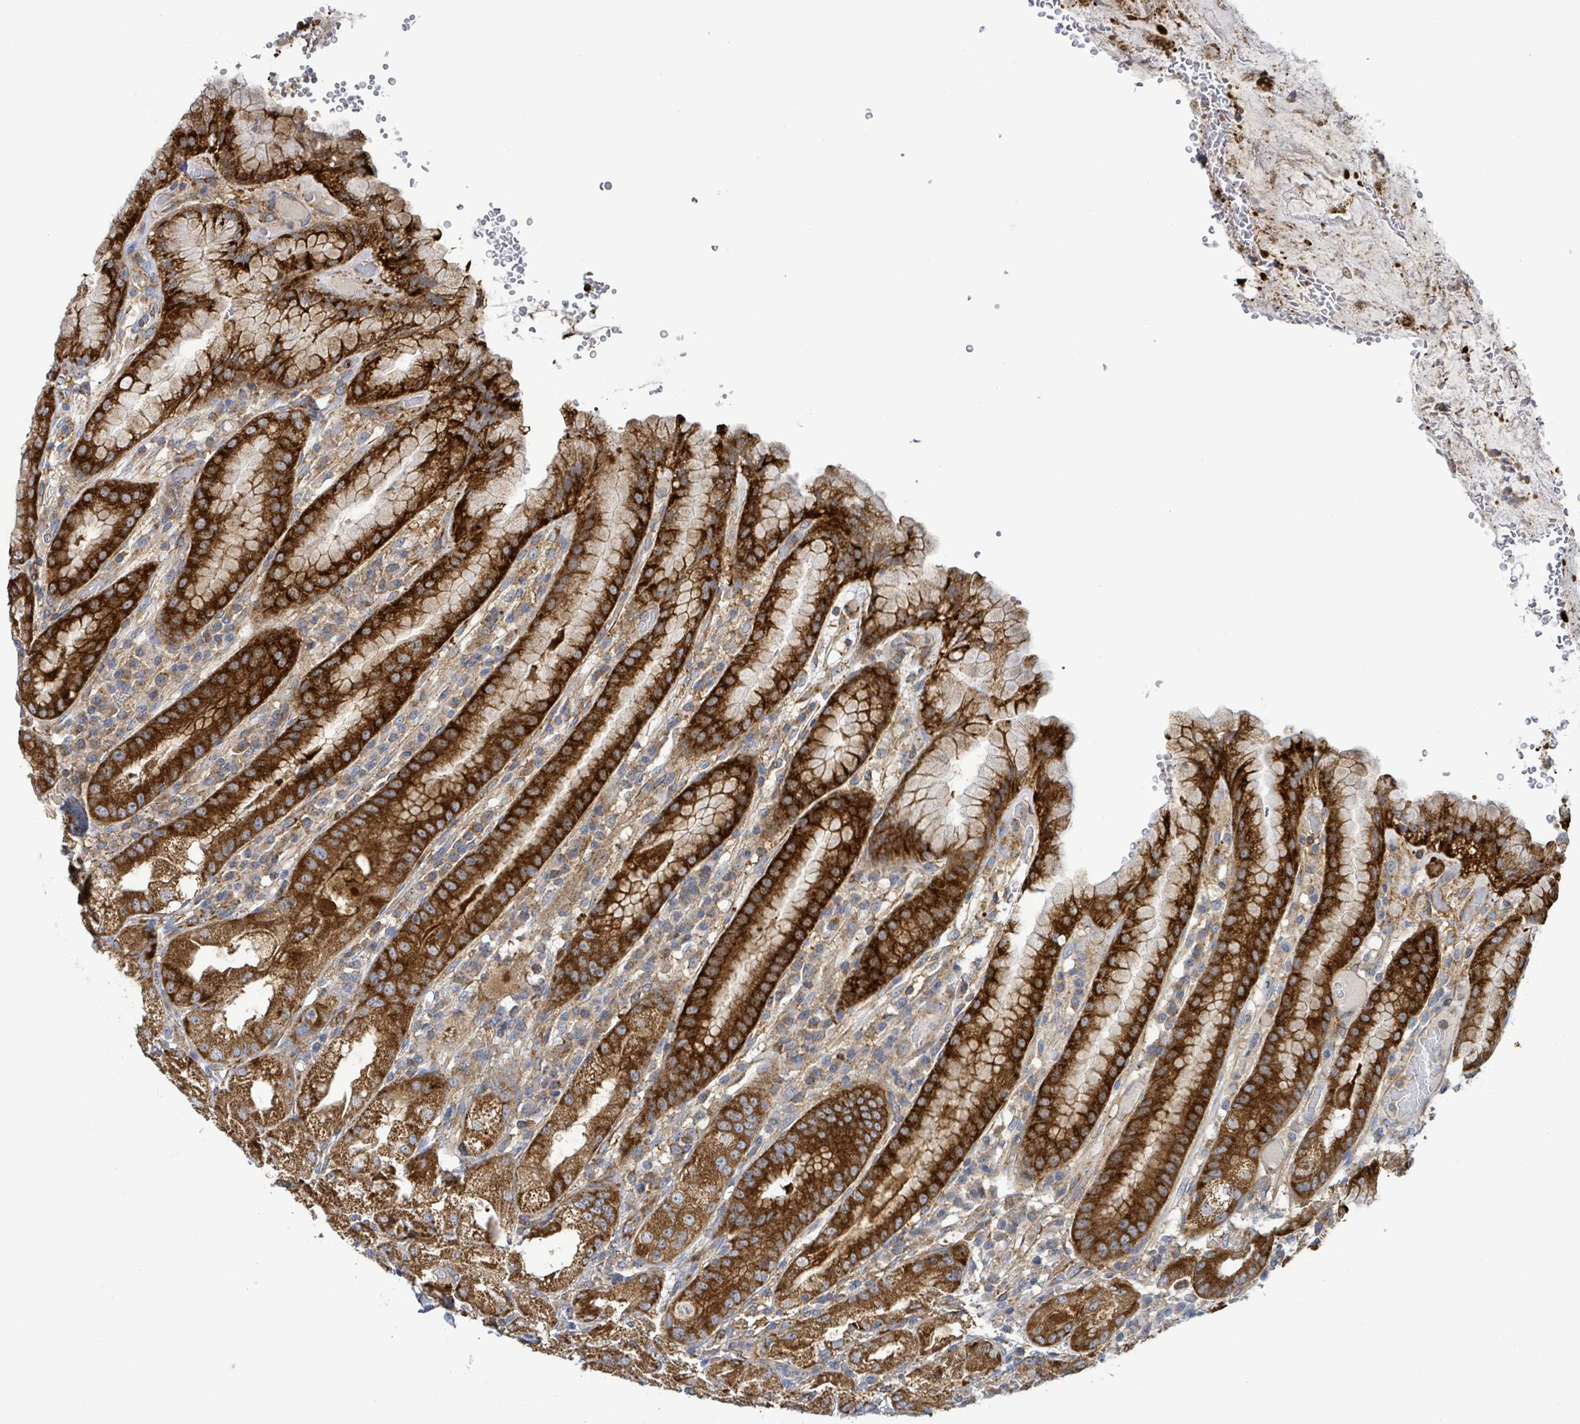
{"staining": {"intensity": "strong", "quantity": ">75%", "location": "cytoplasmic/membranous"}, "tissue": "stomach", "cell_type": "Glandular cells", "image_type": "normal", "snomed": [{"axis": "morphology", "description": "Normal tissue, NOS"}, {"axis": "topography", "description": "Stomach, upper"}], "caption": "Glandular cells demonstrate high levels of strong cytoplasmic/membranous staining in approximately >75% of cells in normal stomach. (Stains: DAB in brown, nuclei in blue, Microscopy: brightfield microscopy at high magnification).", "gene": "EGFL7", "patient": {"sex": "male", "age": 52}}